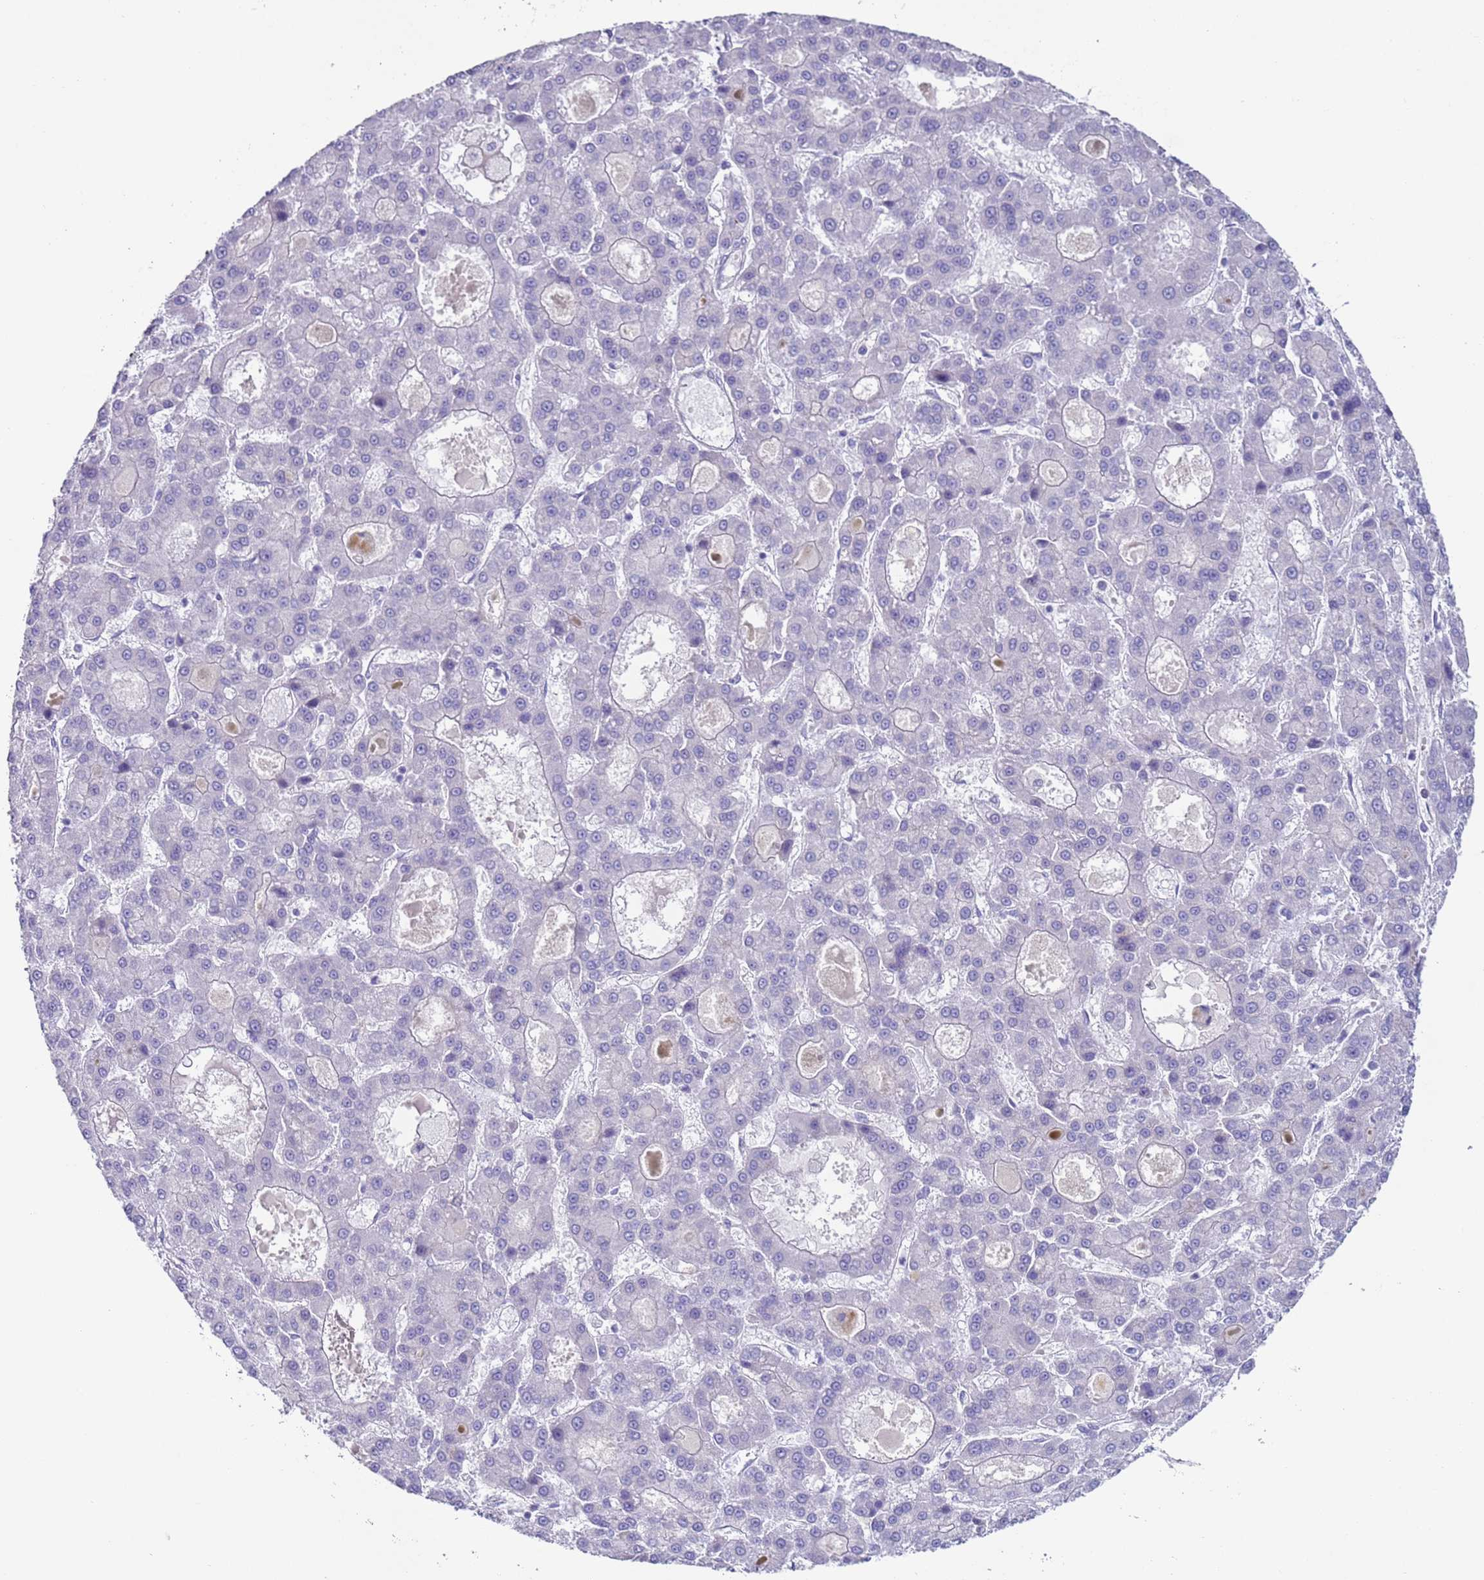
{"staining": {"intensity": "negative", "quantity": "none", "location": "none"}, "tissue": "liver cancer", "cell_type": "Tumor cells", "image_type": "cancer", "snomed": [{"axis": "morphology", "description": "Carcinoma, Hepatocellular, NOS"}, {"axis": "topography", "description": "Liver"}], "caption": "Tumor cells are negative for protein expression in human liver hepatocellular carcinoma. The staining is performed using DAB brown chromogen with nuclei counter-stained in using hematoxylin.", "gene": "NPAP1", "patient": {"sex": "male", "age": 70}}